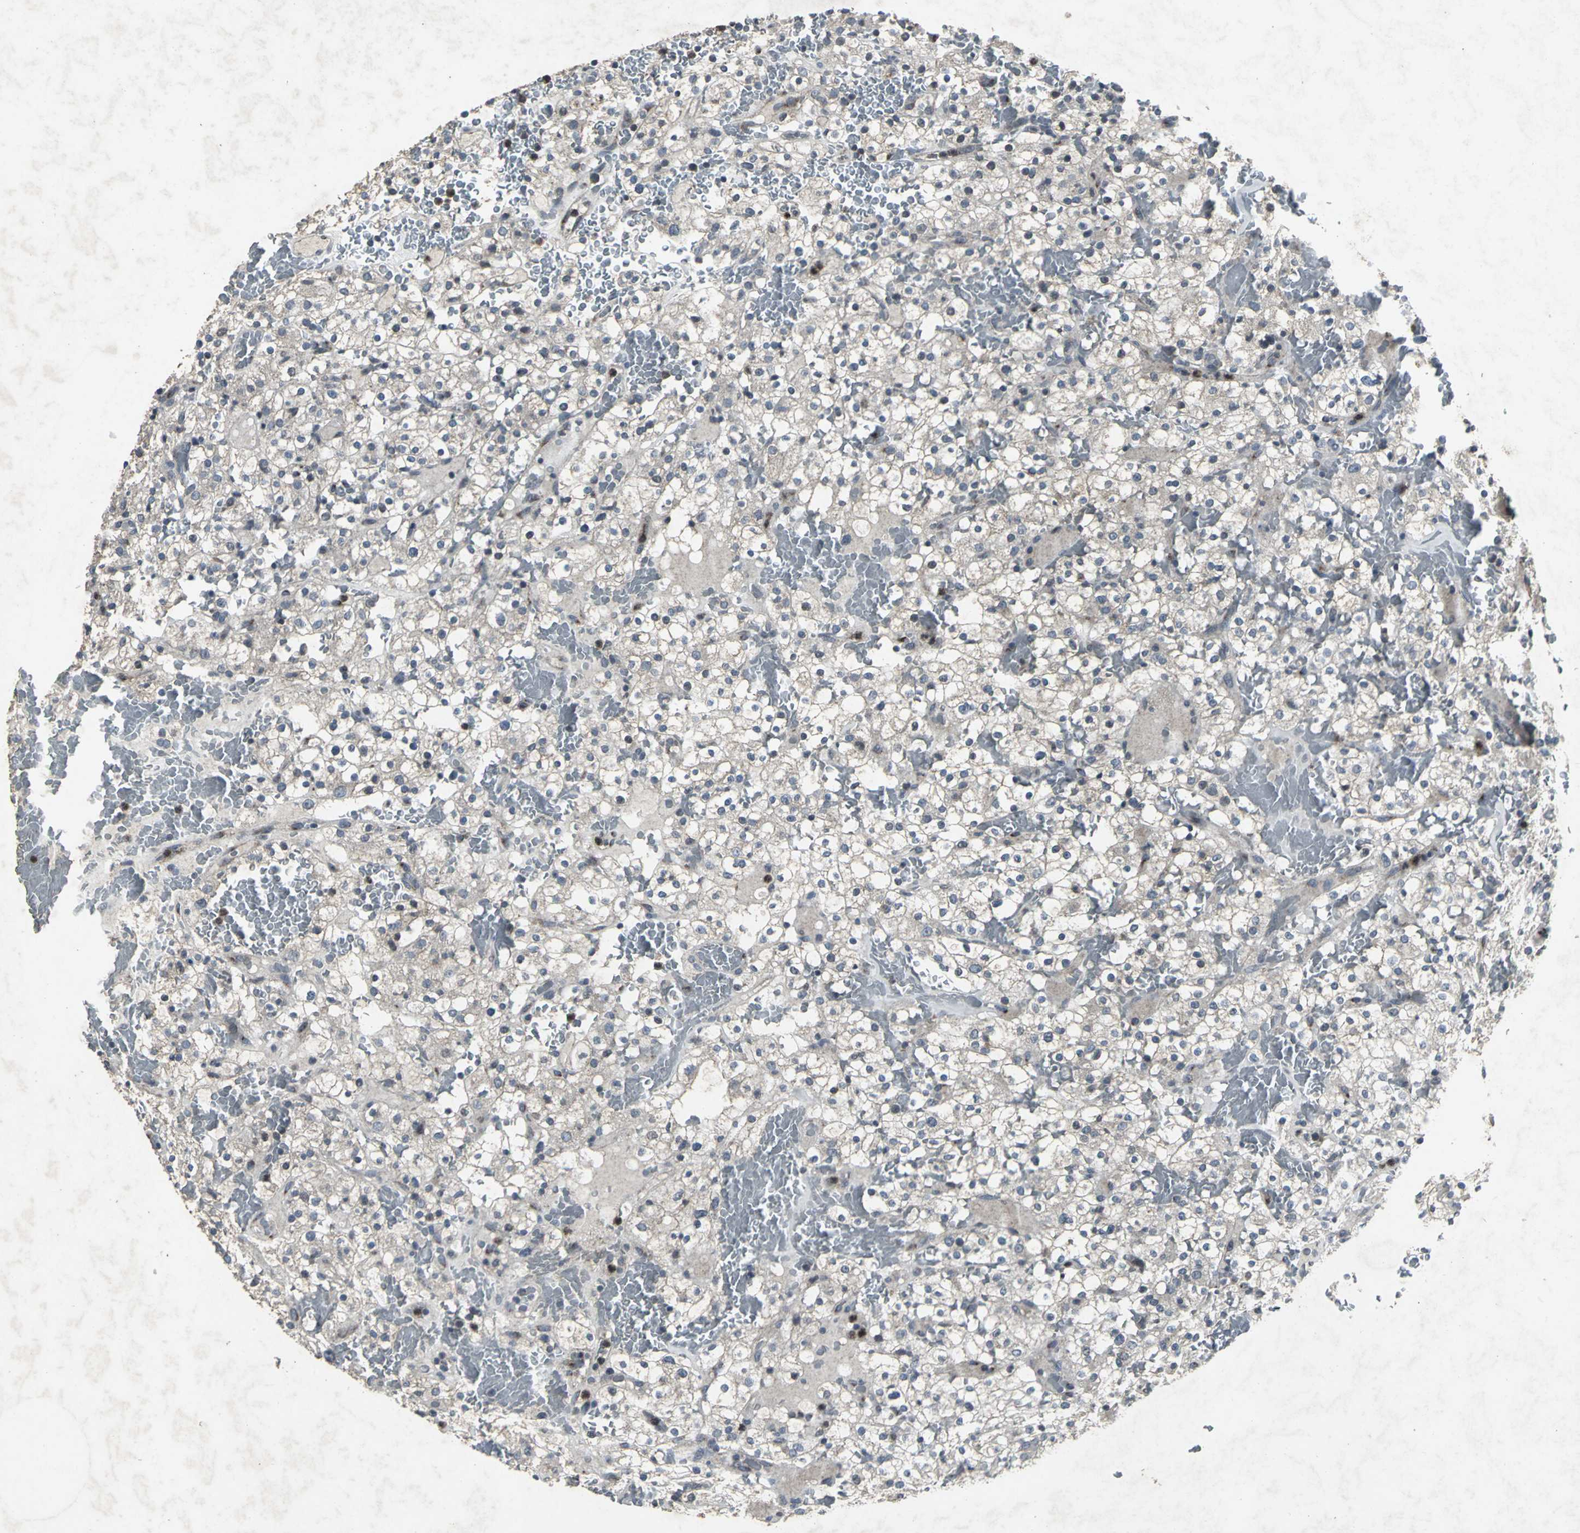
{"staining": {"intensity": "negative", "quantity": "none", "location": "none"}, "tissue": "renal cancer", "cell_type": "Tumor cells", "image_type": "cancer", "snomed": [{"axis": "morphology", "description": "Normal tissue, NOS"}, {"axis": "morphology", "description": "Adenocarcinoma, NOS"}, {"axis": "topography", "description": "Kidney"}], "caption": "DAB (3,3'-diaminobenzidine) immunohistochemical staining of adenocarcinoma (renal) displays no significant positivity in tumor cells. (Stains: DAB immunohistochemistry with hematoxylin counter stain, Microscopy: brightfield microscopy at high magnification).", "gene": "BMP4", "patient": {"sex": "female", "age": 72}}